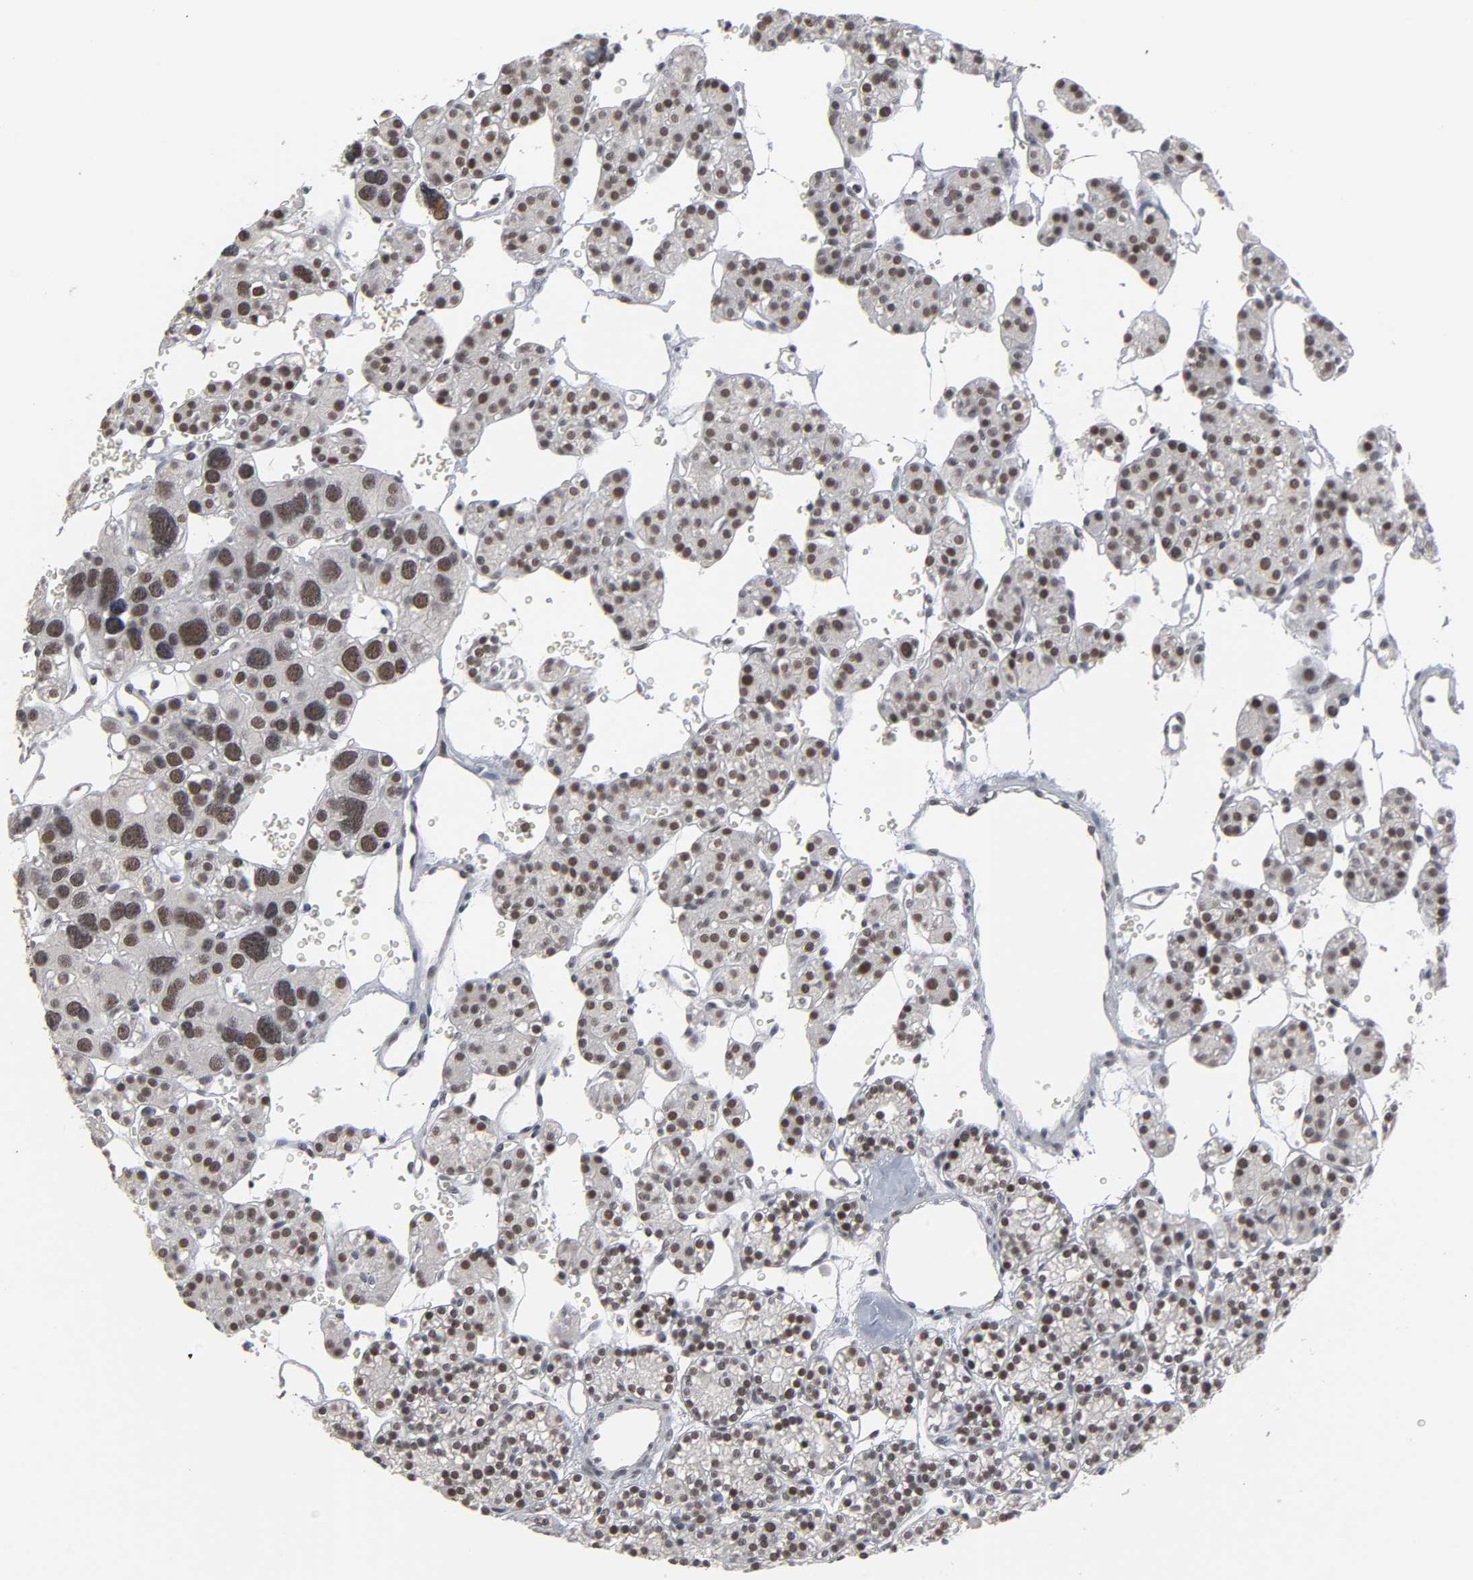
{"staining": {"intensity": "moderate", "quantity": ">75%", "location": "nuclear"}, "tissue": "parathyroid gland", "cell_type": "Glandular cells", "image_type": "normal", "snomed": [{"axis": "morphology", "description": "Normal tissue, NOS"}, {"axis": "topography", "description": "Parathyroid gland"}], "caption": "IHC of benign parathyroid gland shows medium levels of moderate nuclear staining in approximately >75% of glandular cells. (Stains: DAB in brown, nuclei in blue, Microscopy: brightfield microscopy at high magnification).", "gene": "TRIM33", "patient": {"sex": "female", "age": 64}}